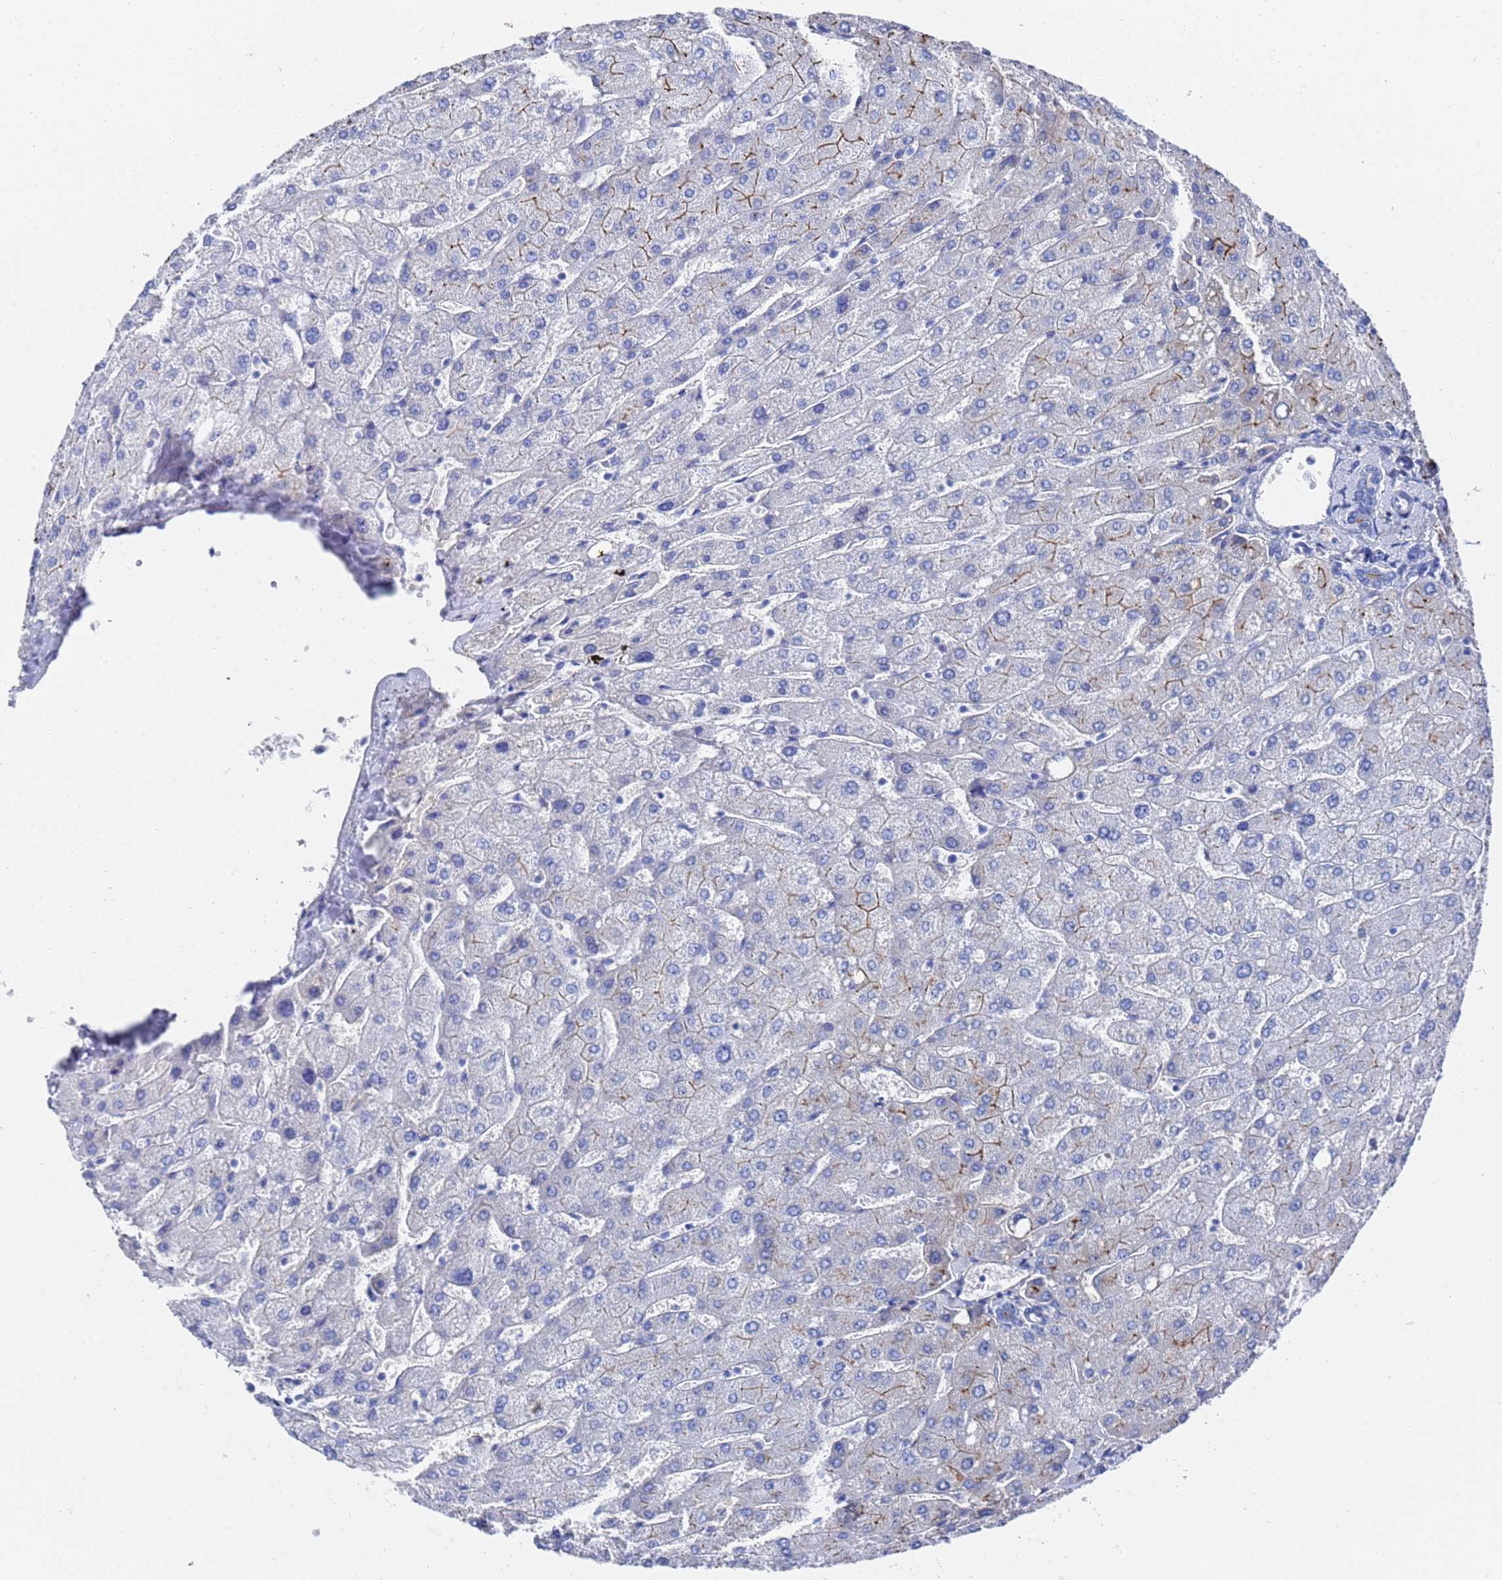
{"staining": {"intensity": "negative", "quantity": "none", "location": "none"}, "tissue": "liver", "cell_type": "Cholangiocytes", "image_type": "normal", "snomed": [{"axis": "morphology", "description": "Normal tissue, NOS"}, {"axis": "topography", "description": "Liver"}], "caption": "DAB immunohistochemical staining of benign human liver demonstrates no significant expression in cholangiocytes.", "gene": "GGT1", "patient": {"sex": "male", "age": 55}}